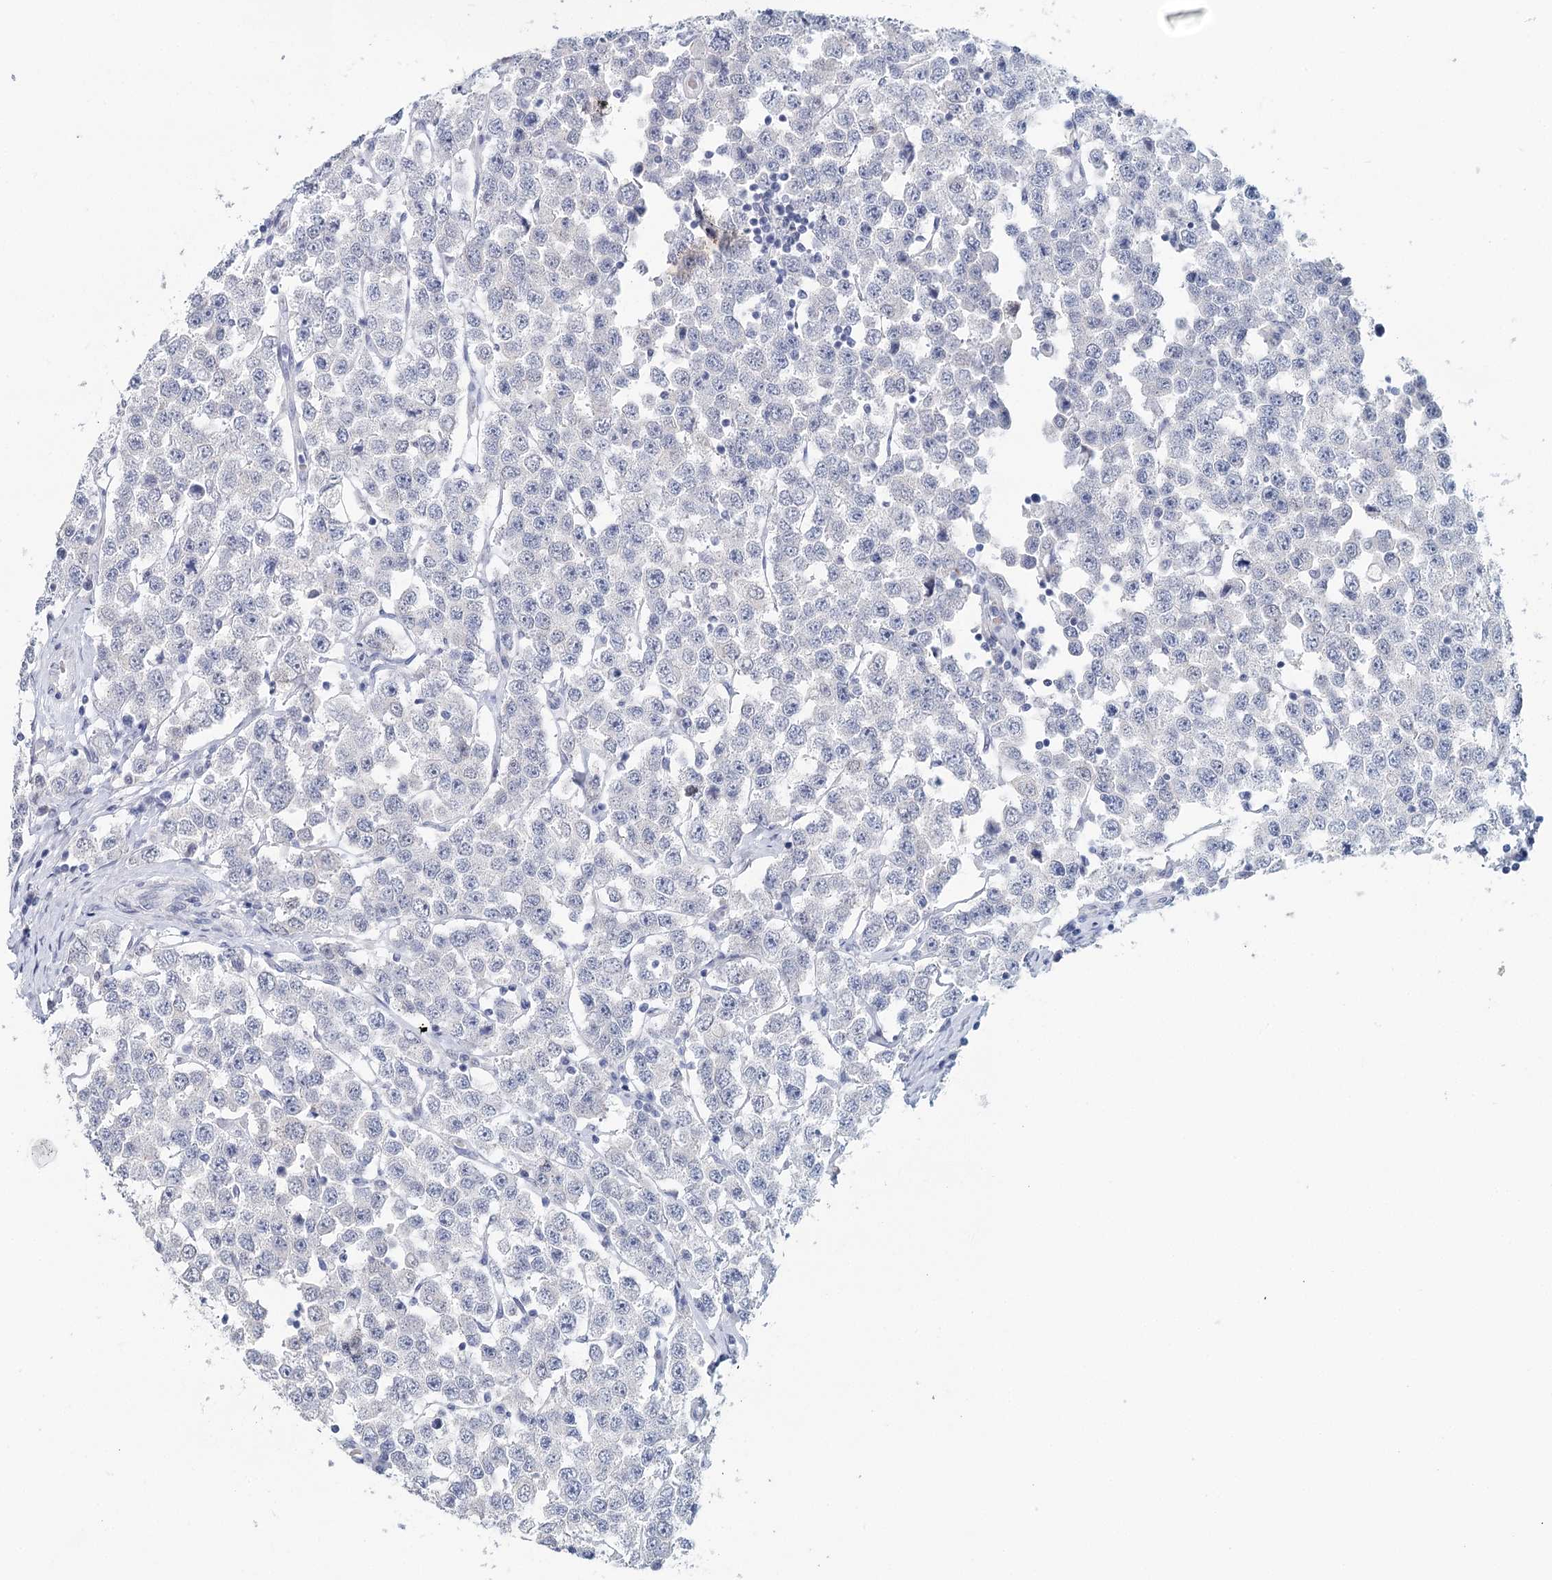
{"staining": {"intensity": "negative", "quantity": "none", "location": "none"}, "tissue": "testis cancer", "cell_type": "Tumor cells", "image_type": "cancer", "snomed": [{"axis": "morphology", "description": "Seminoma, NOS"}, {"axis": "topography", "description": "Testis"}], "caption": "IHC micrograph of neoplastic tissue: testis cancer stained with DAB shows no significant protein expression in tumor cells.", "gene": "HSPA4L", "patient": {"sex": "male", "age": 28}}